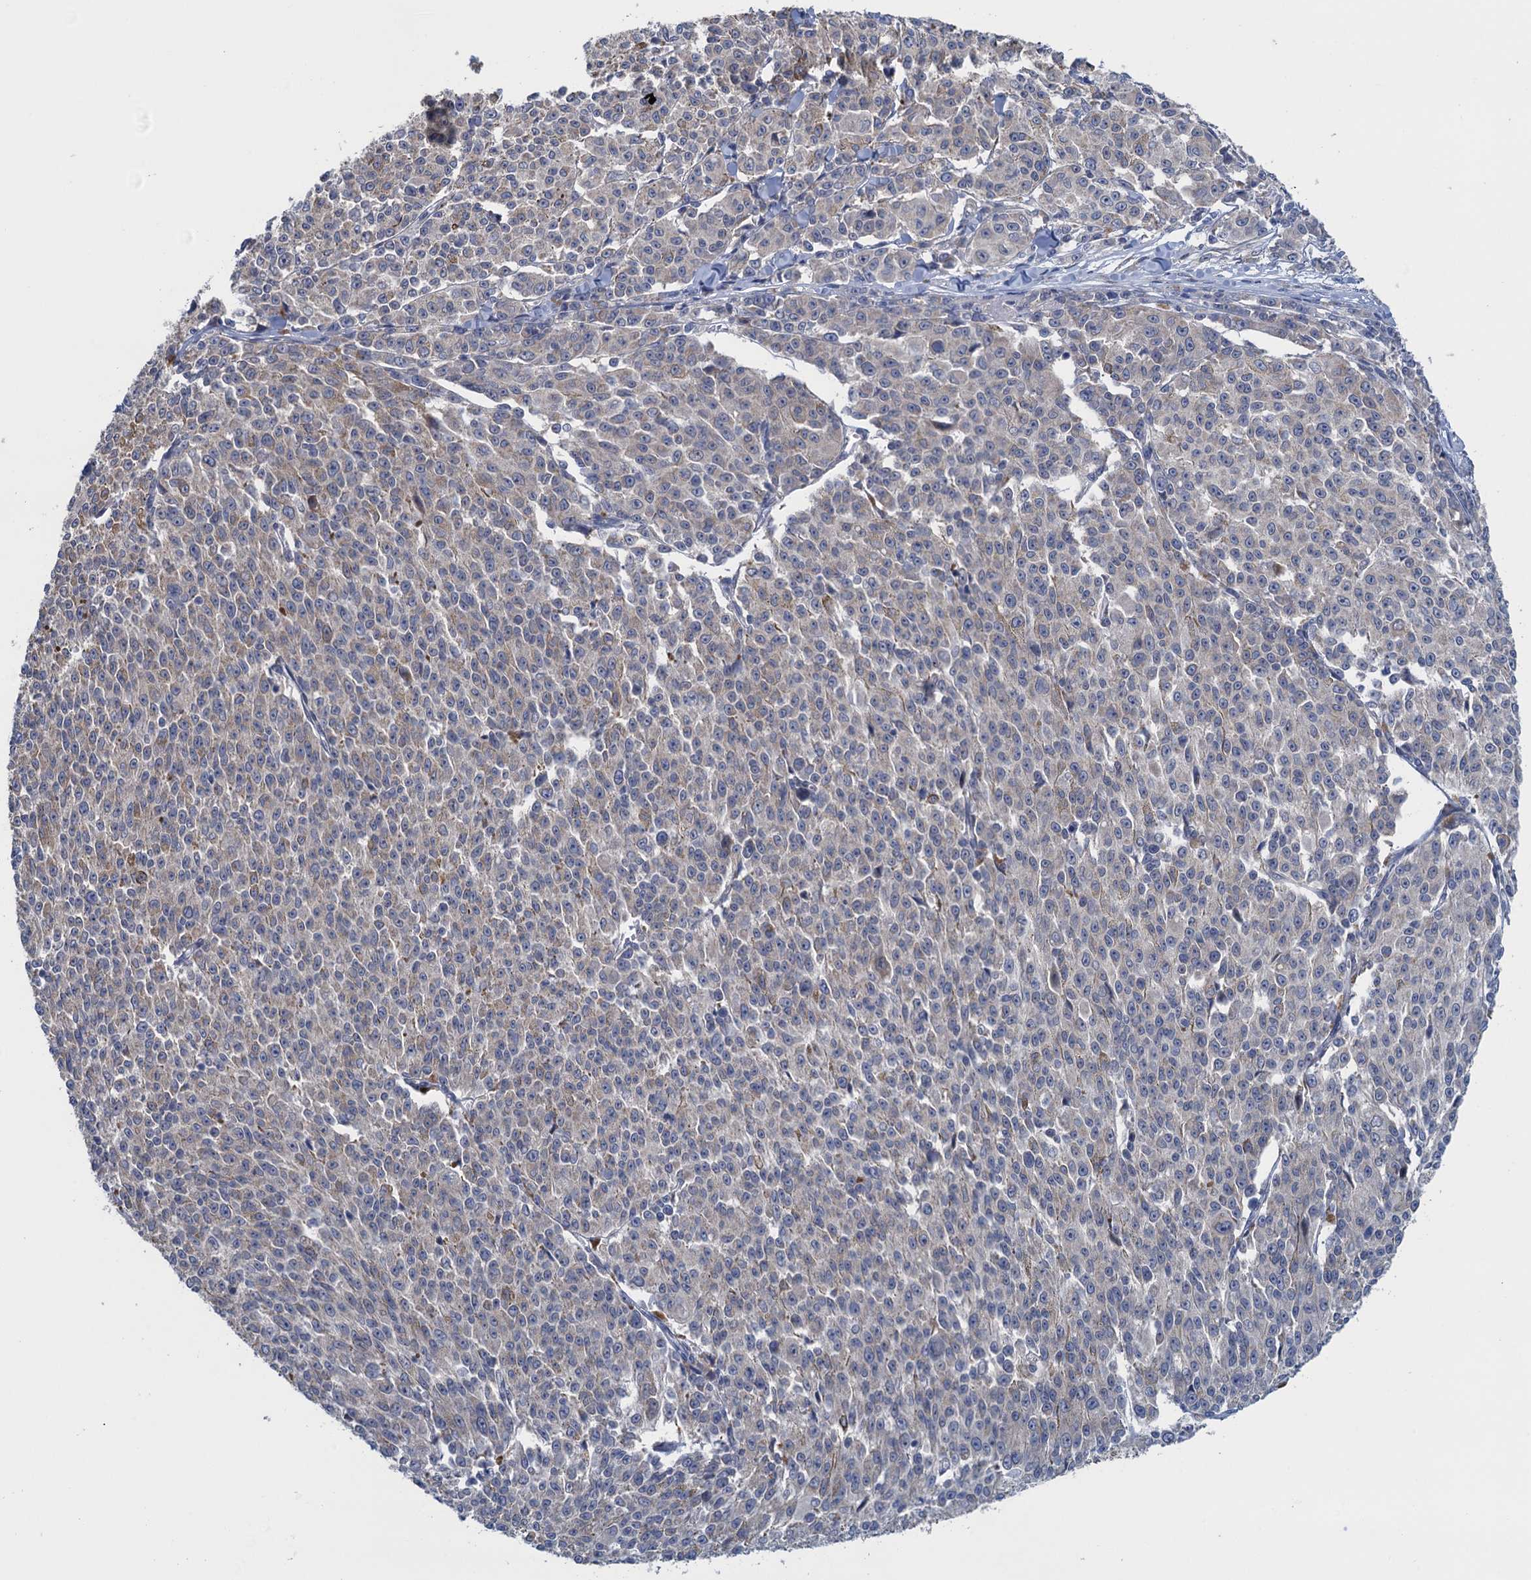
{"staining": {"intensity": "weak", "quantity": "25%-75%", "location": "cytoplasmic/membranous"}, "tissue": "melanoma", "cell_type": "Tumor cells", "image_type": "cancer", "snomed": [{"axis": "morphology", "description": "Malignant melanoma, NOS"}, {"axis": "topography", "description": "Skin"}], "caption": "Brown immunohistochemical staining in melanoma demonstrates weak cytoplasmic/membranous staining in about 25%-75% of tumor cells.", "gene": "CTU2", "patient": {"sex": "female", "age": 52}}